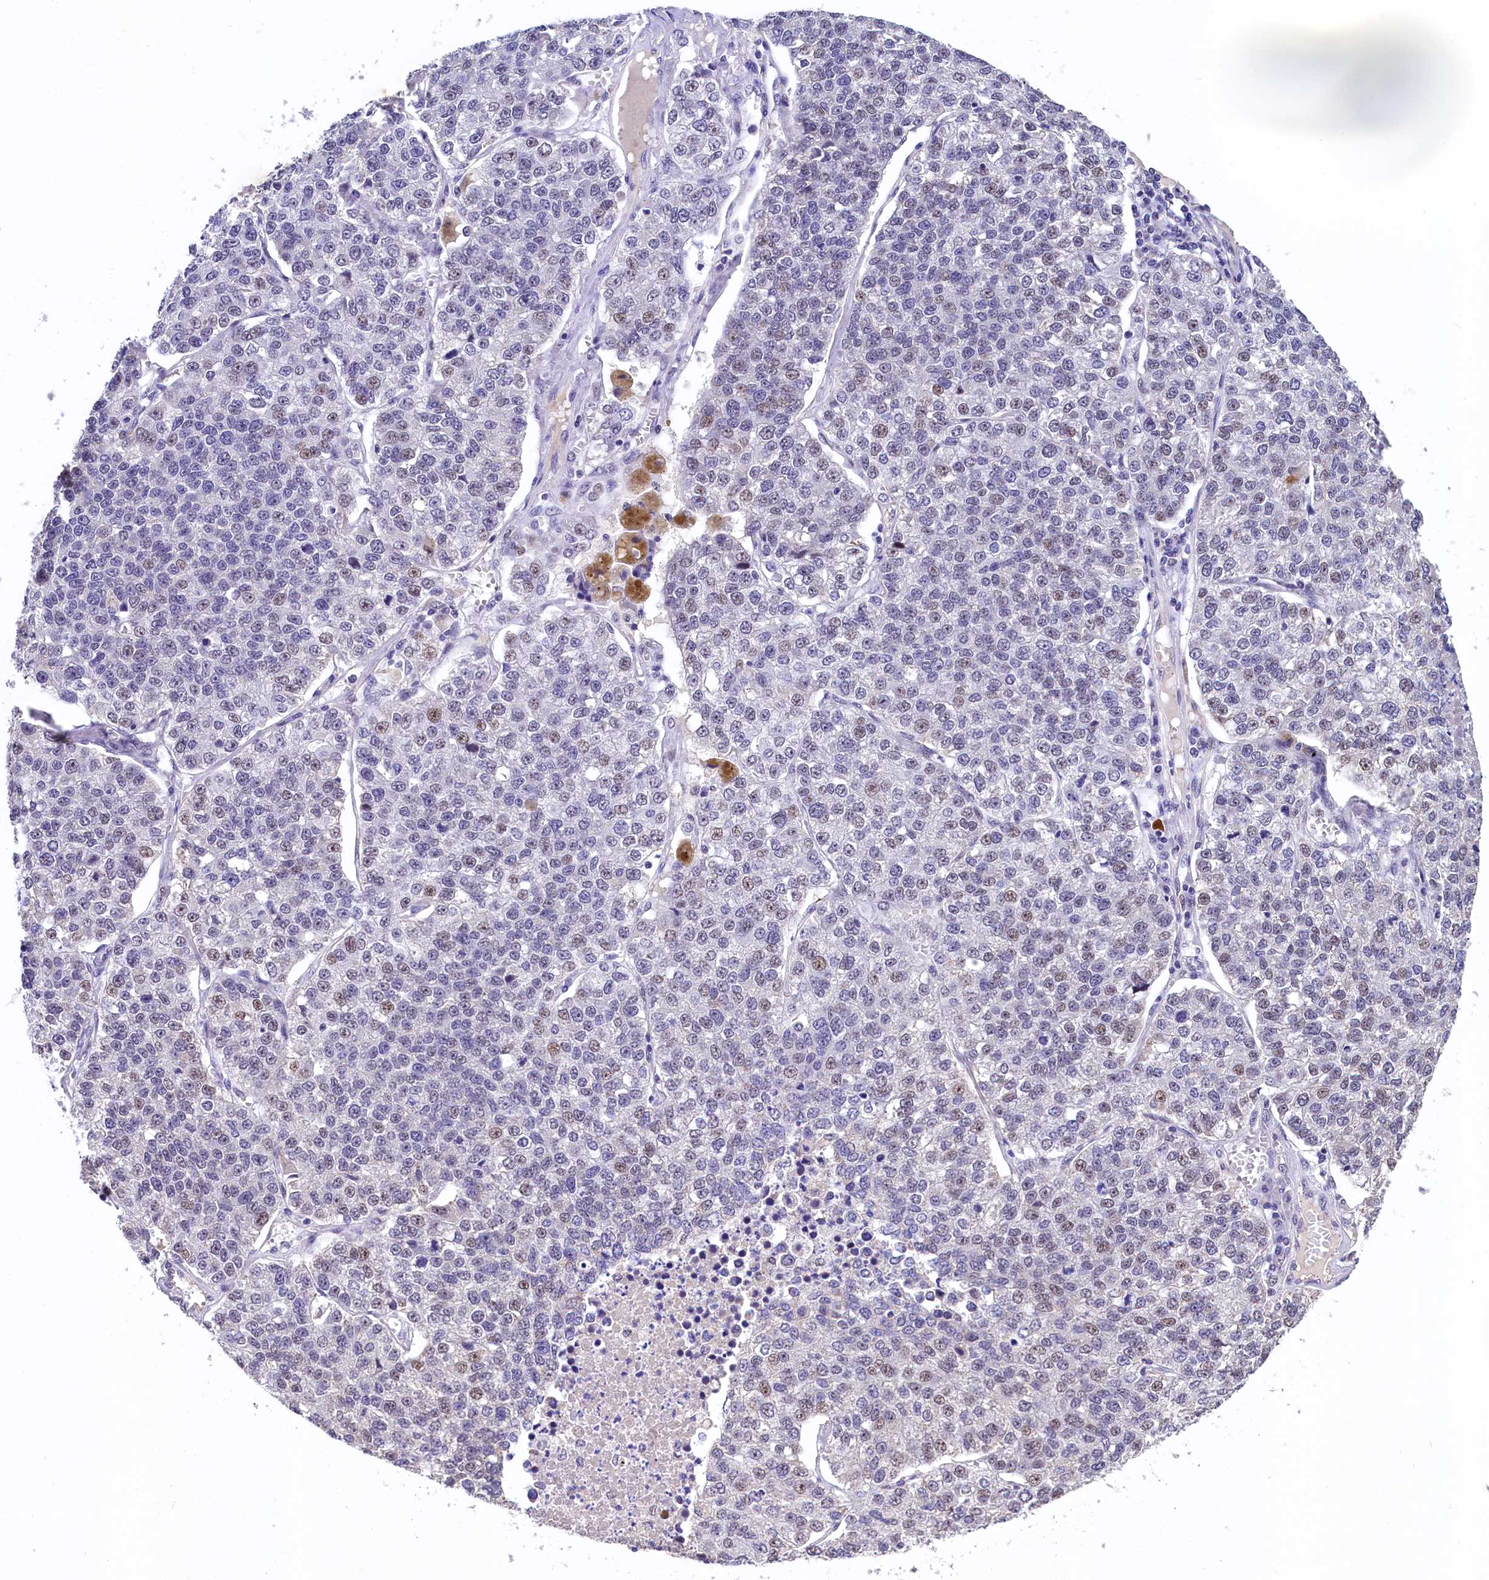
{"staining": {"intensity": "weak", "quantity": "<25%", "location": "nuclear"}, "tissue": "lung cancer", "cell_type": "Tumor cells", "image_type": "cancer", "snomed": [{"axis": "morphology", "description": "Adenocarcinoma, NOS"}, {"axis": "topography", "description": "Lung"}], "caption": "Tumor cells show no significant protein expression in lung adenocarcinoma. (DAB (3,3'-diaminobenzidine) immunohistochemistry, high magnification).", "gene": "HECTD4", "patient": {"sex": "male", "age": 49}}